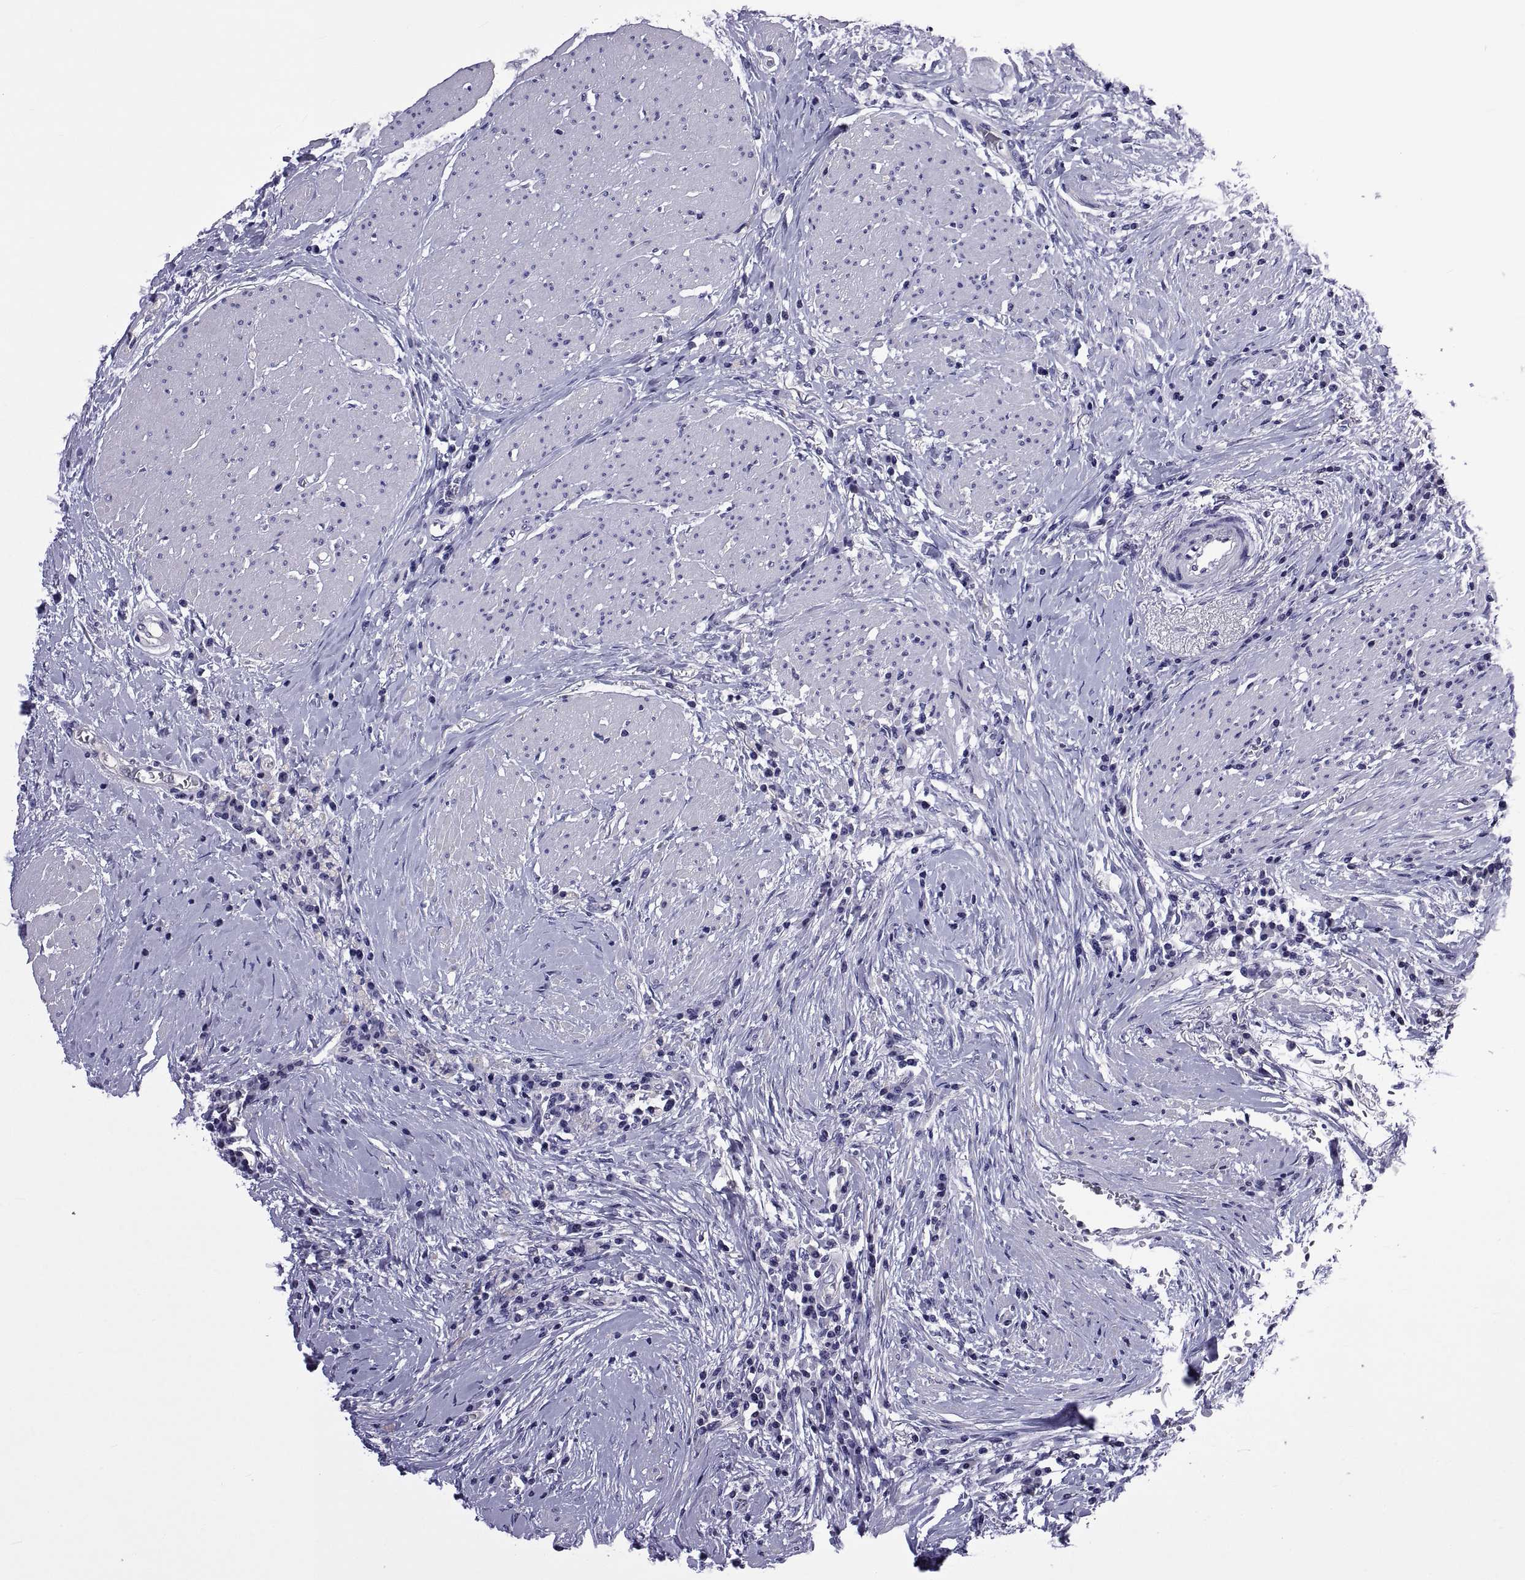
{"staining": {"intensity": "negative", "quantity": "none", "location": "none"}, "tissue": "colorectal cancer", "cell_type": "Tumor cells", "image_type": "cancer", "snomed": [{"axis": "morphology", "description": "Adenocarcinoma, NOS"}, {"axis": "topography", "description": "Rectum"}], "caption": "Micrograph shows no significant protein staining in tumor cells of colorectal adenocarcinoma. Nuclei are stained in blue.", "gene": "LCN9", "patient": {"sex": "male", "age": 59}}